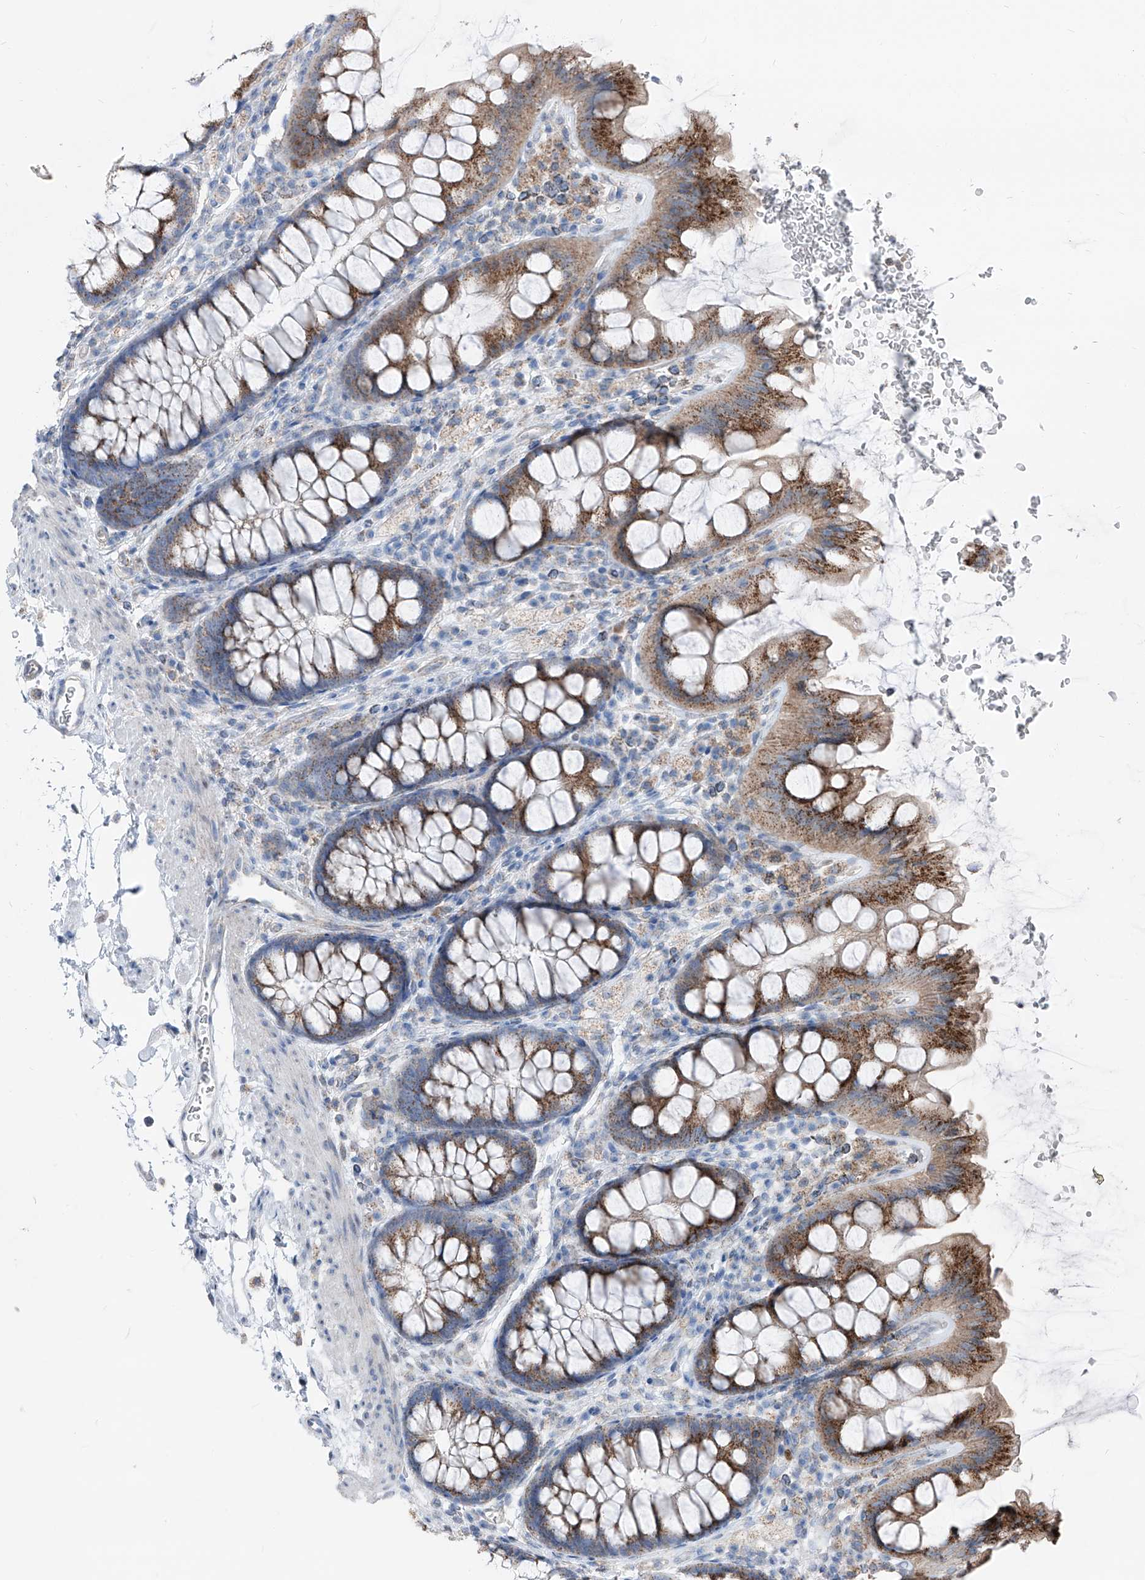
{"staining": {"intensity": "negative", "quantity": "none", "location": "none"}, "tissue": "colon", "cell_type": "Endothelial cells", "image_type": "normal", "snomed": [{"axis": "morphology", "description": "Normal tissue, NOS"}, {"axis": "topography", "description": "Colon"}], "caption": "This is a histopathology image of IHC staining of unremarkable colon, which shows no staining in endothelial cells.", "gene": "AGPS", "patient": {"sex": "female", "age": 62}}